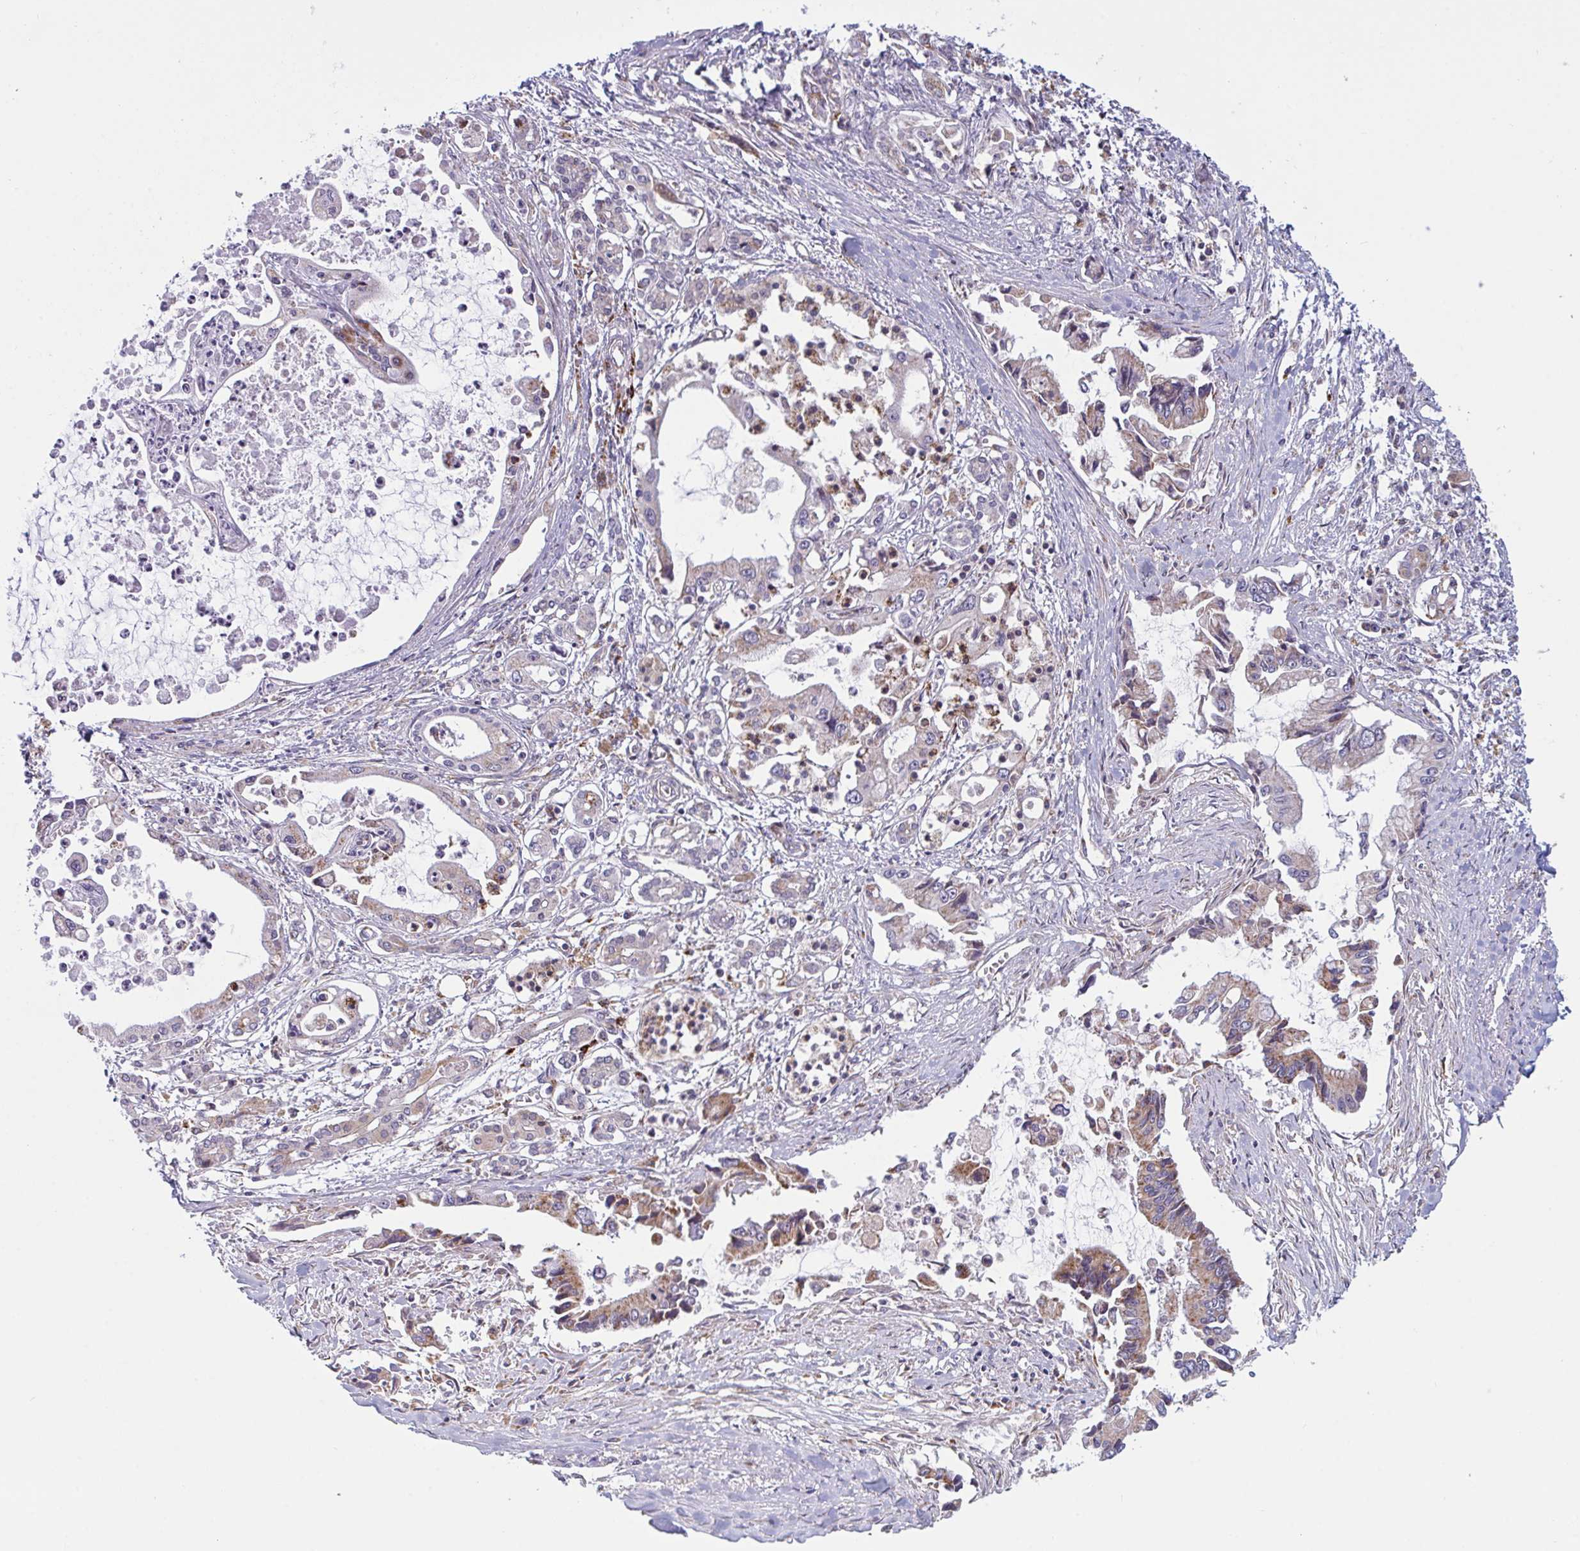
{"staining": {"intensity": "weak", "quantity": "25%-75%", "location": "cytoplasmic/membranous"}, "tissue": "pancreatic cancer", "cell_type": "Tumor cells", "image_type": "cancer", "snomed": [{"axis": "morphology", "description": "Adenocarcinoma, NOS"}, {"axis": "topography", "description": "Pancreas"}], "caption": "Immunohistochemical staining of human pancreatic cancer displays low levels of weak cytoplasmic/membranous staining in approximately 25%-75% of tumor cells. (DAB IHC with brightfield microscopy, high magnification).", "gene": "XAF1", "patient": {"sex": "male", "age": 84}}